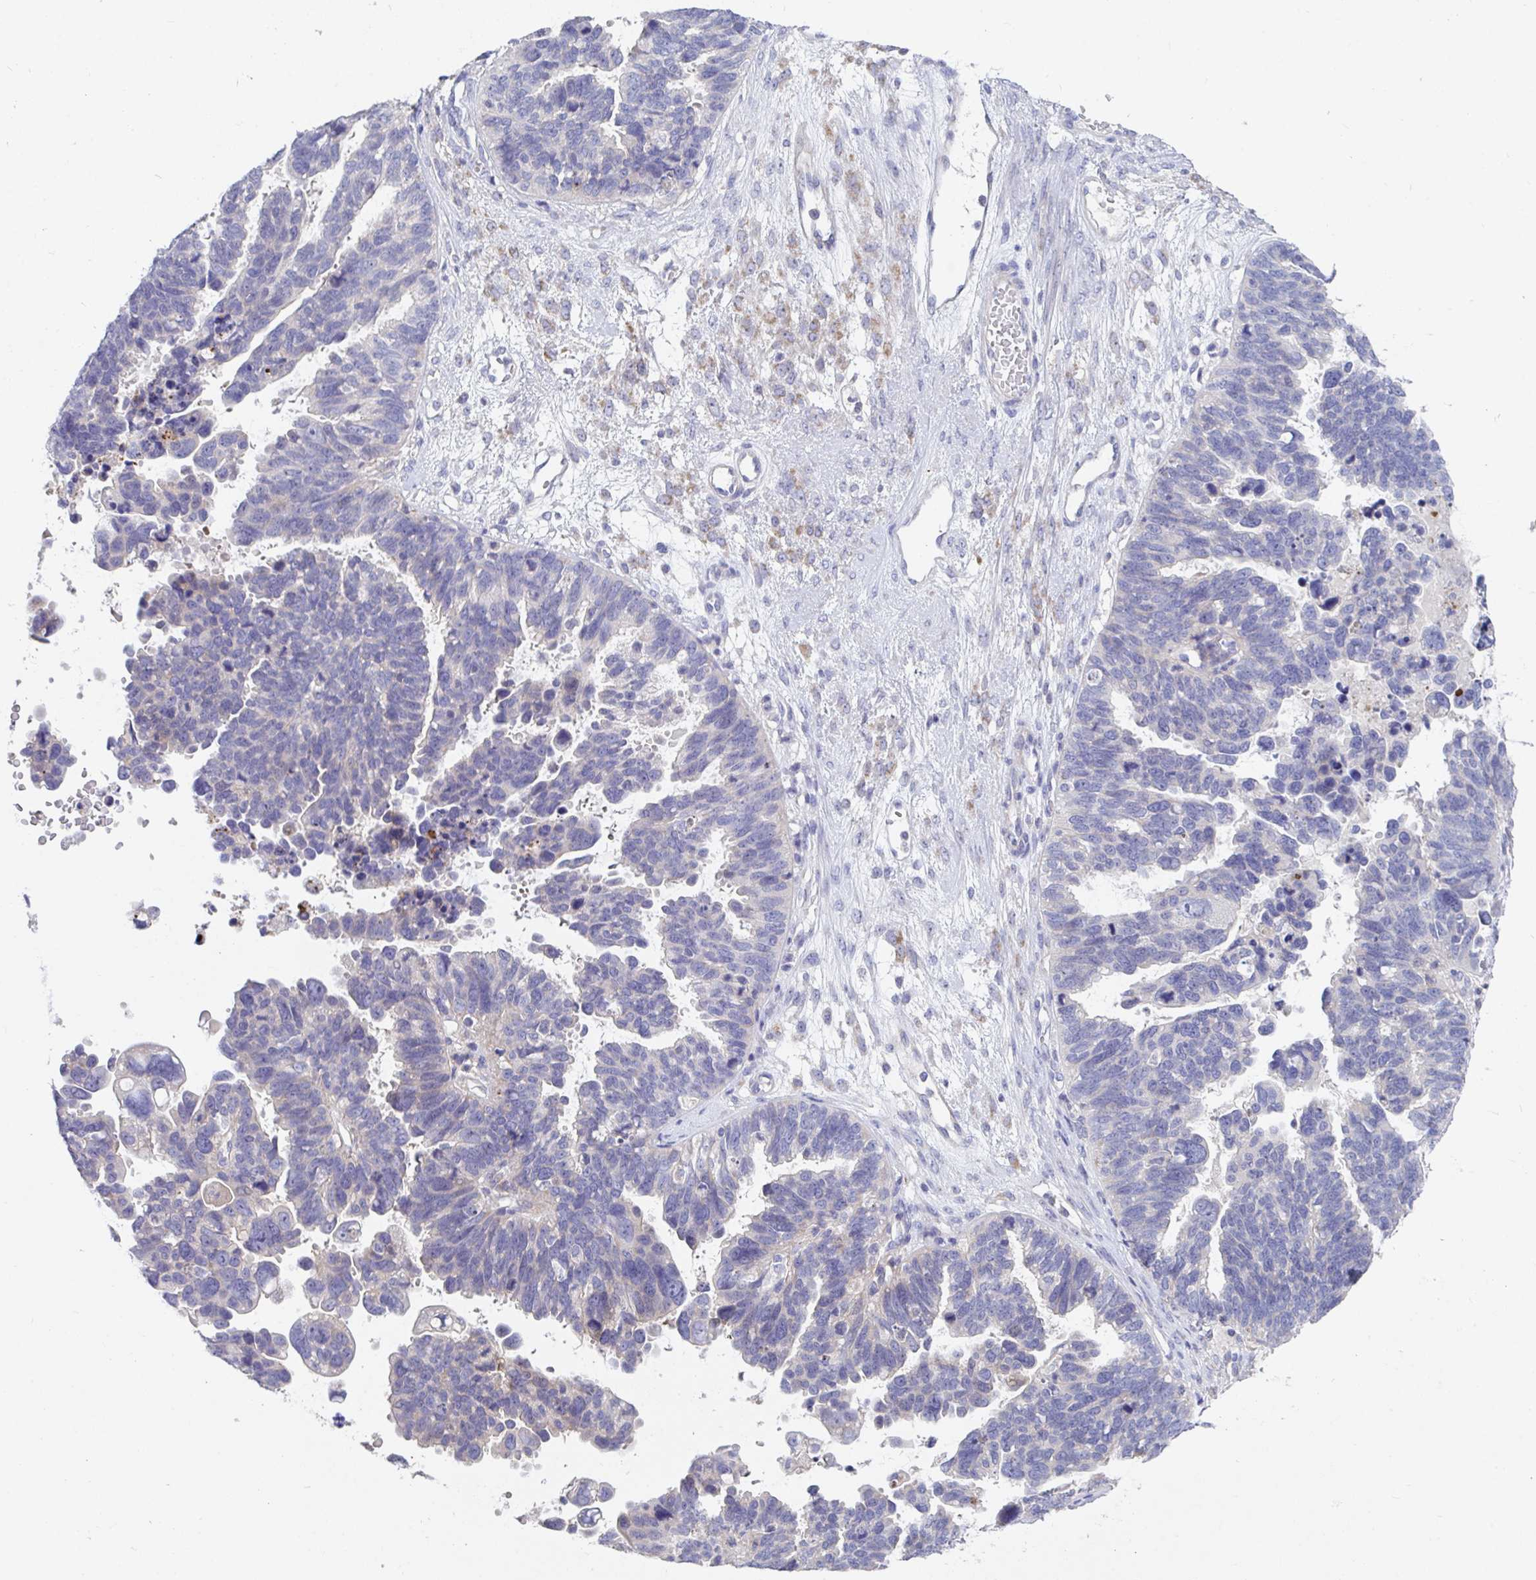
{"staining": {"intensity": "negative", "quantity": "none", "location": "none"}, "tissue": "ovarian cancer", "cell_type": "Tumor cells", "image_type": "cancer", "snomed": [{"axis": "morphology", "description": "Cystadenocarcinoma, serous, NOS"}, {"axis": "topography", "description": "Ovary"}], "caption": "IHC of human serous cystadenocarcinoma (ovarian) shows no positivity in tumor cells.", "gene": "ZNF561", "patient": {"sex": "female", "age": 60}}